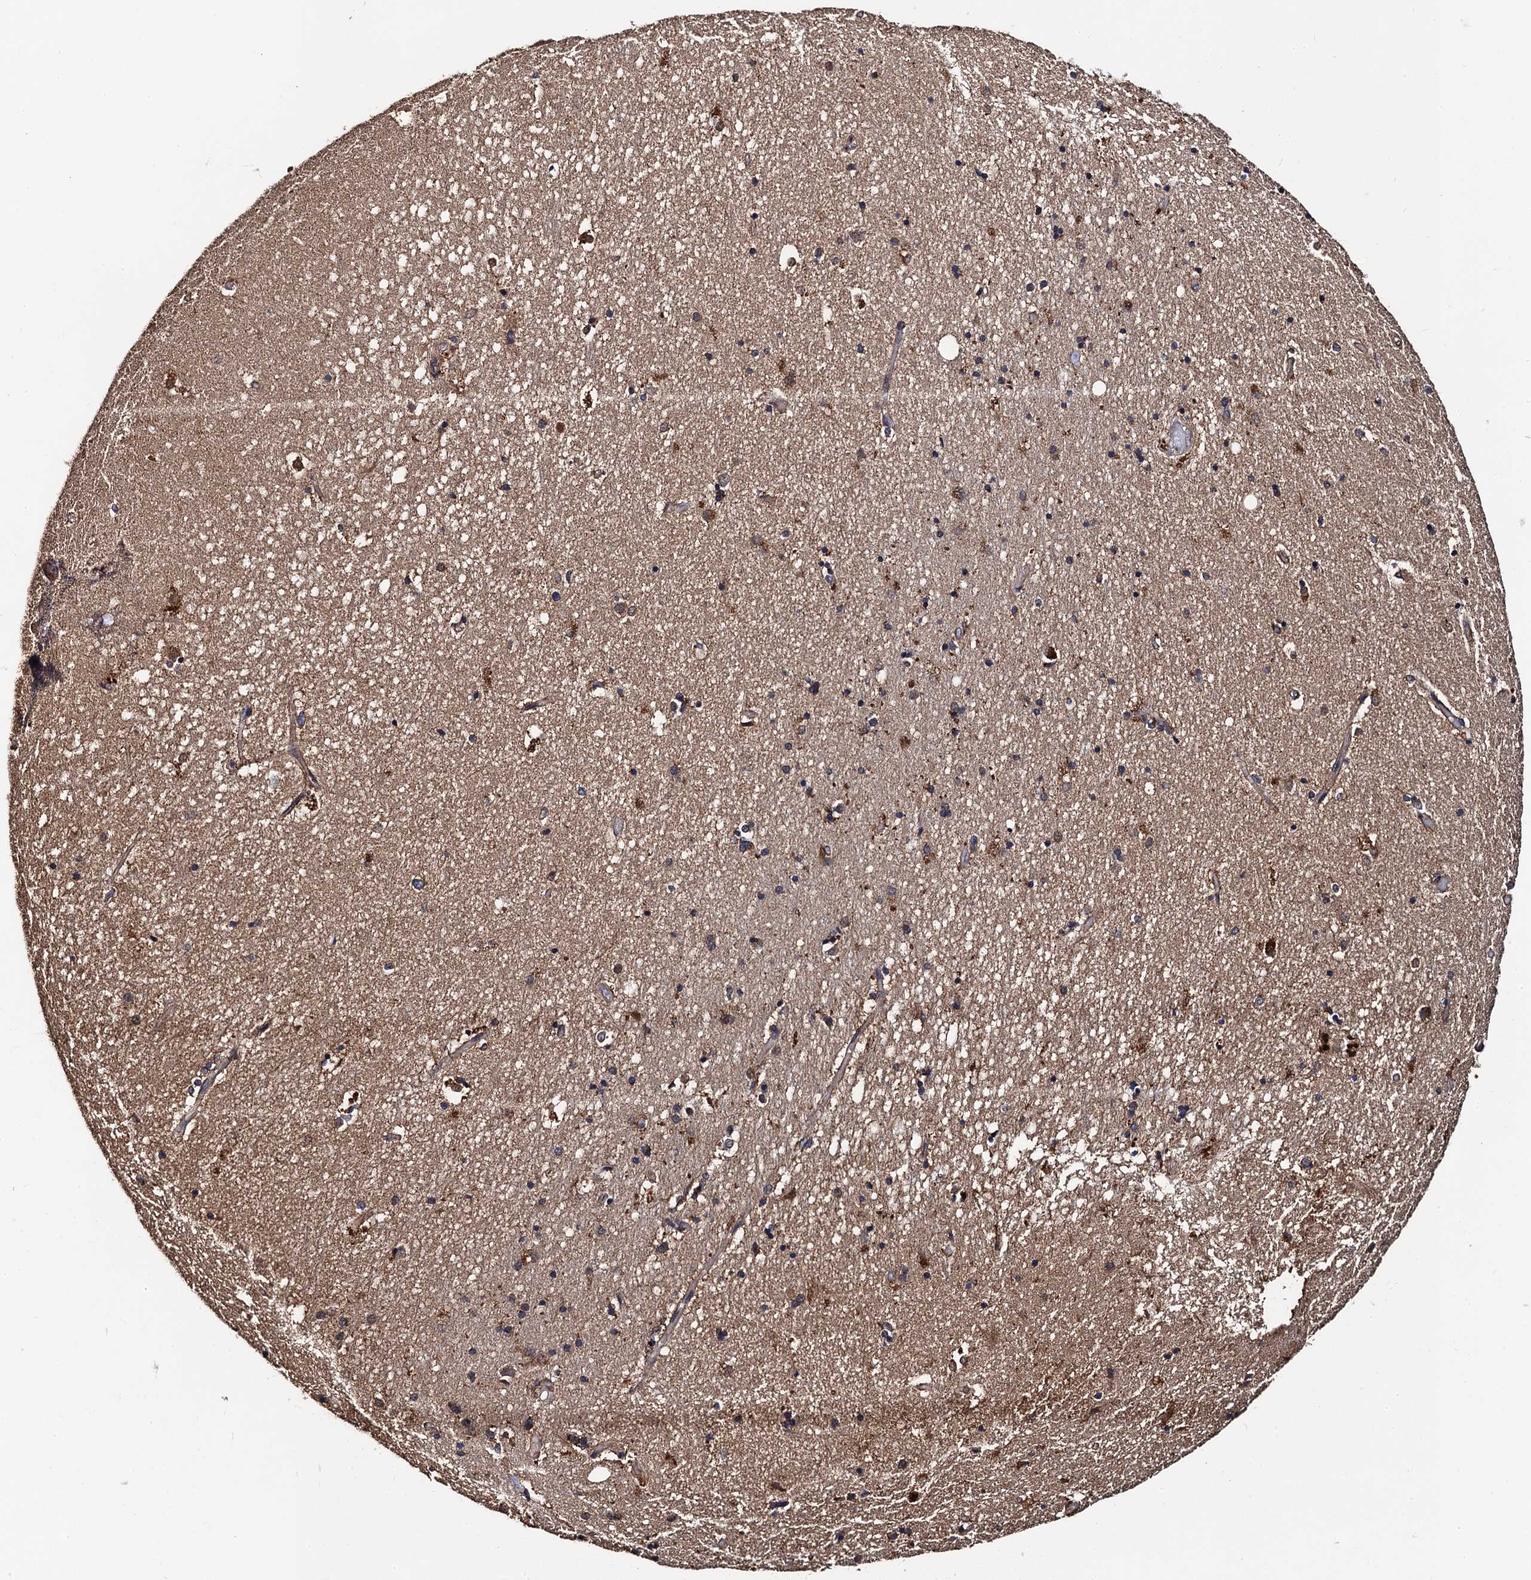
{"staining": {"intensity": "moderate", "quantity": "<25%", "location": "cytoplasmic/membranous"}, "tissue": "hippocampus", "cell_type": "Glial cells", "image_type": "normal", "snomed": [{"axis": "morphology", "description": "Normal tissue, NOS"}, {"axis": "topography", "description": "Hippocampus"}], "caption": "Human hippocampus stained with a protein marker displays moderate staining in glial cells.", "gene": "MIER2", "patient": {"sex": "male", "age": 45}}